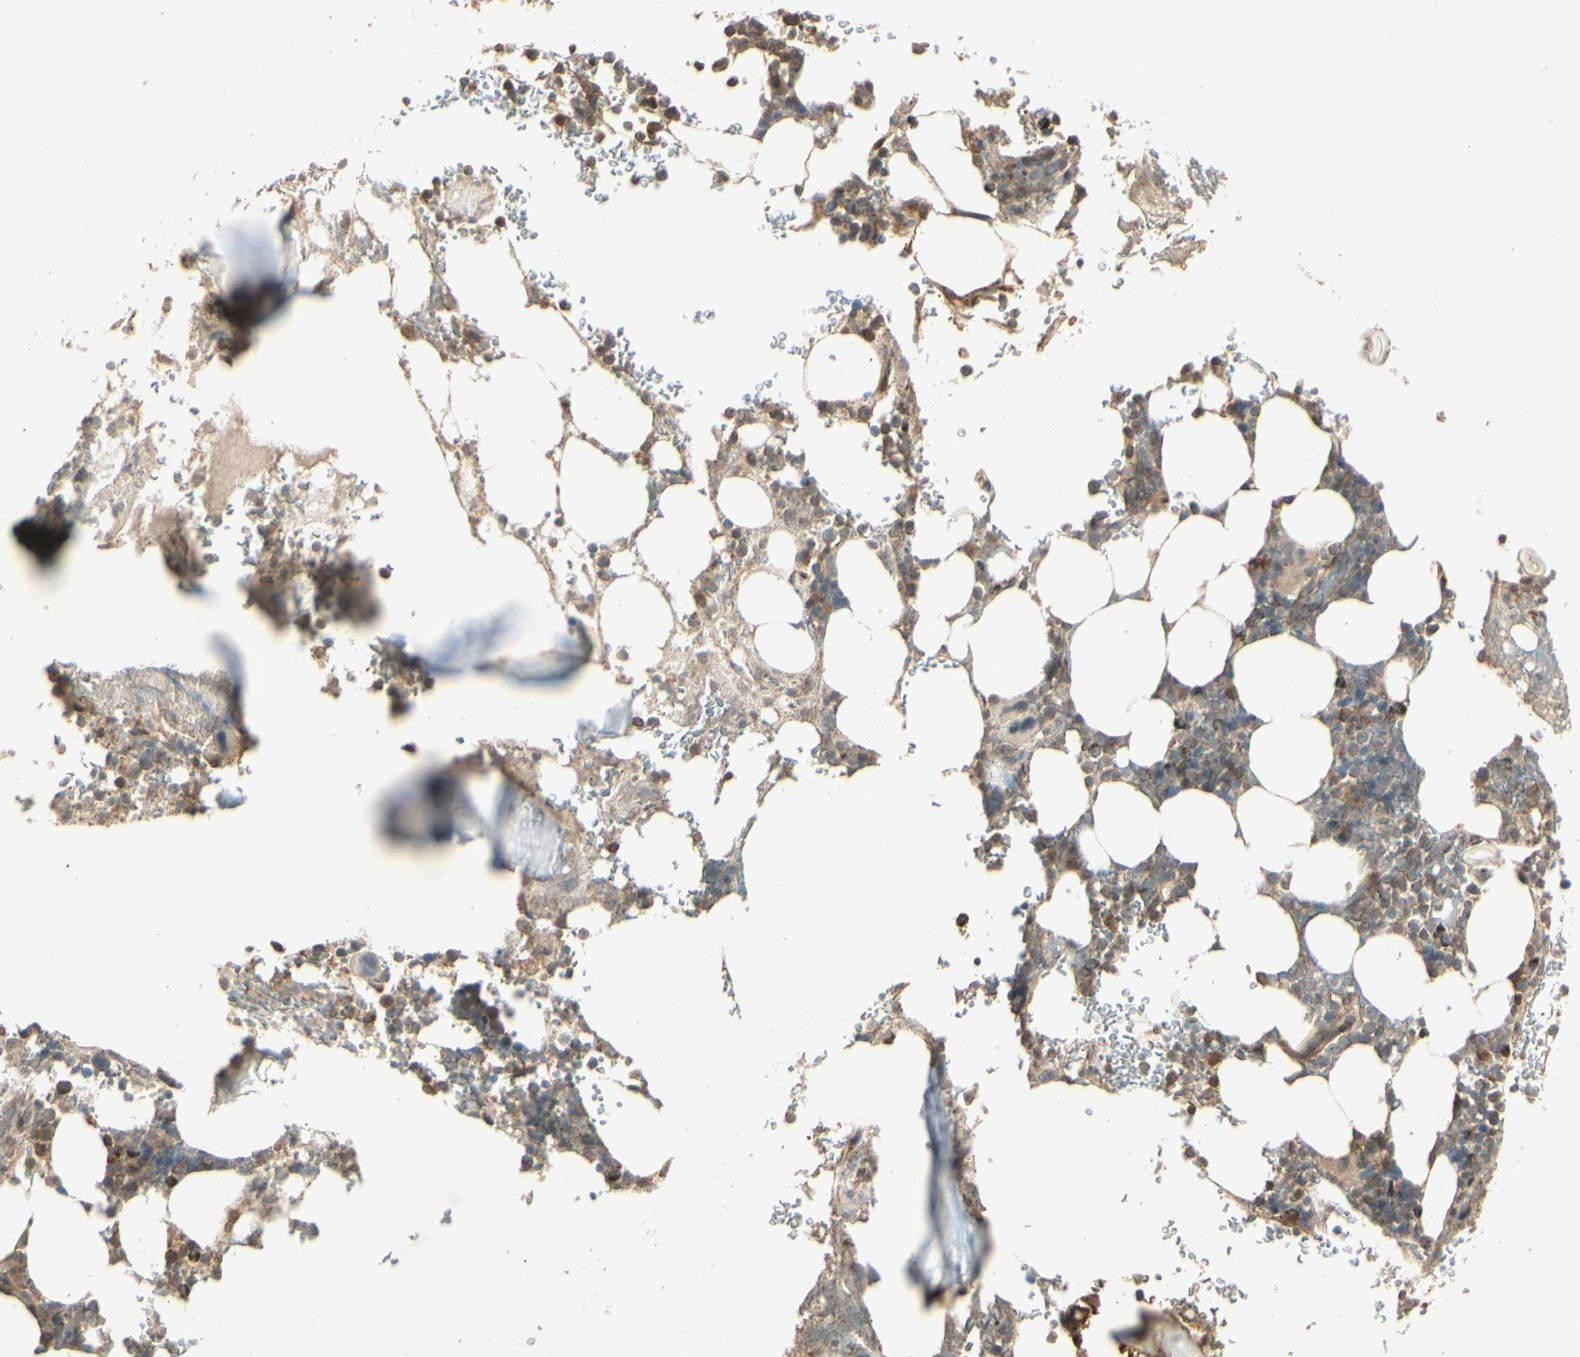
{"staining": {"intensity": "moderate", "quantity": "<25%", "location": "cytoplasmic/membranous"}, "tissue": "bone marrow", "cell_type": "Hematopoietic cells", "image_type": "normal", "snomed": [{"axis": "morphology", "description": "Normal tissue, NOS"}, {"axis": "topography", "description": "Bone marrow"}], "caption": "Bone marrow was stained to show a protein in brown. There is low levels of moderate cytoplasmic/membranous positivity in about <25% of hematopoietic cells.", "gene": "RNF180", "patient": {"sex": "female", "age": 73}}